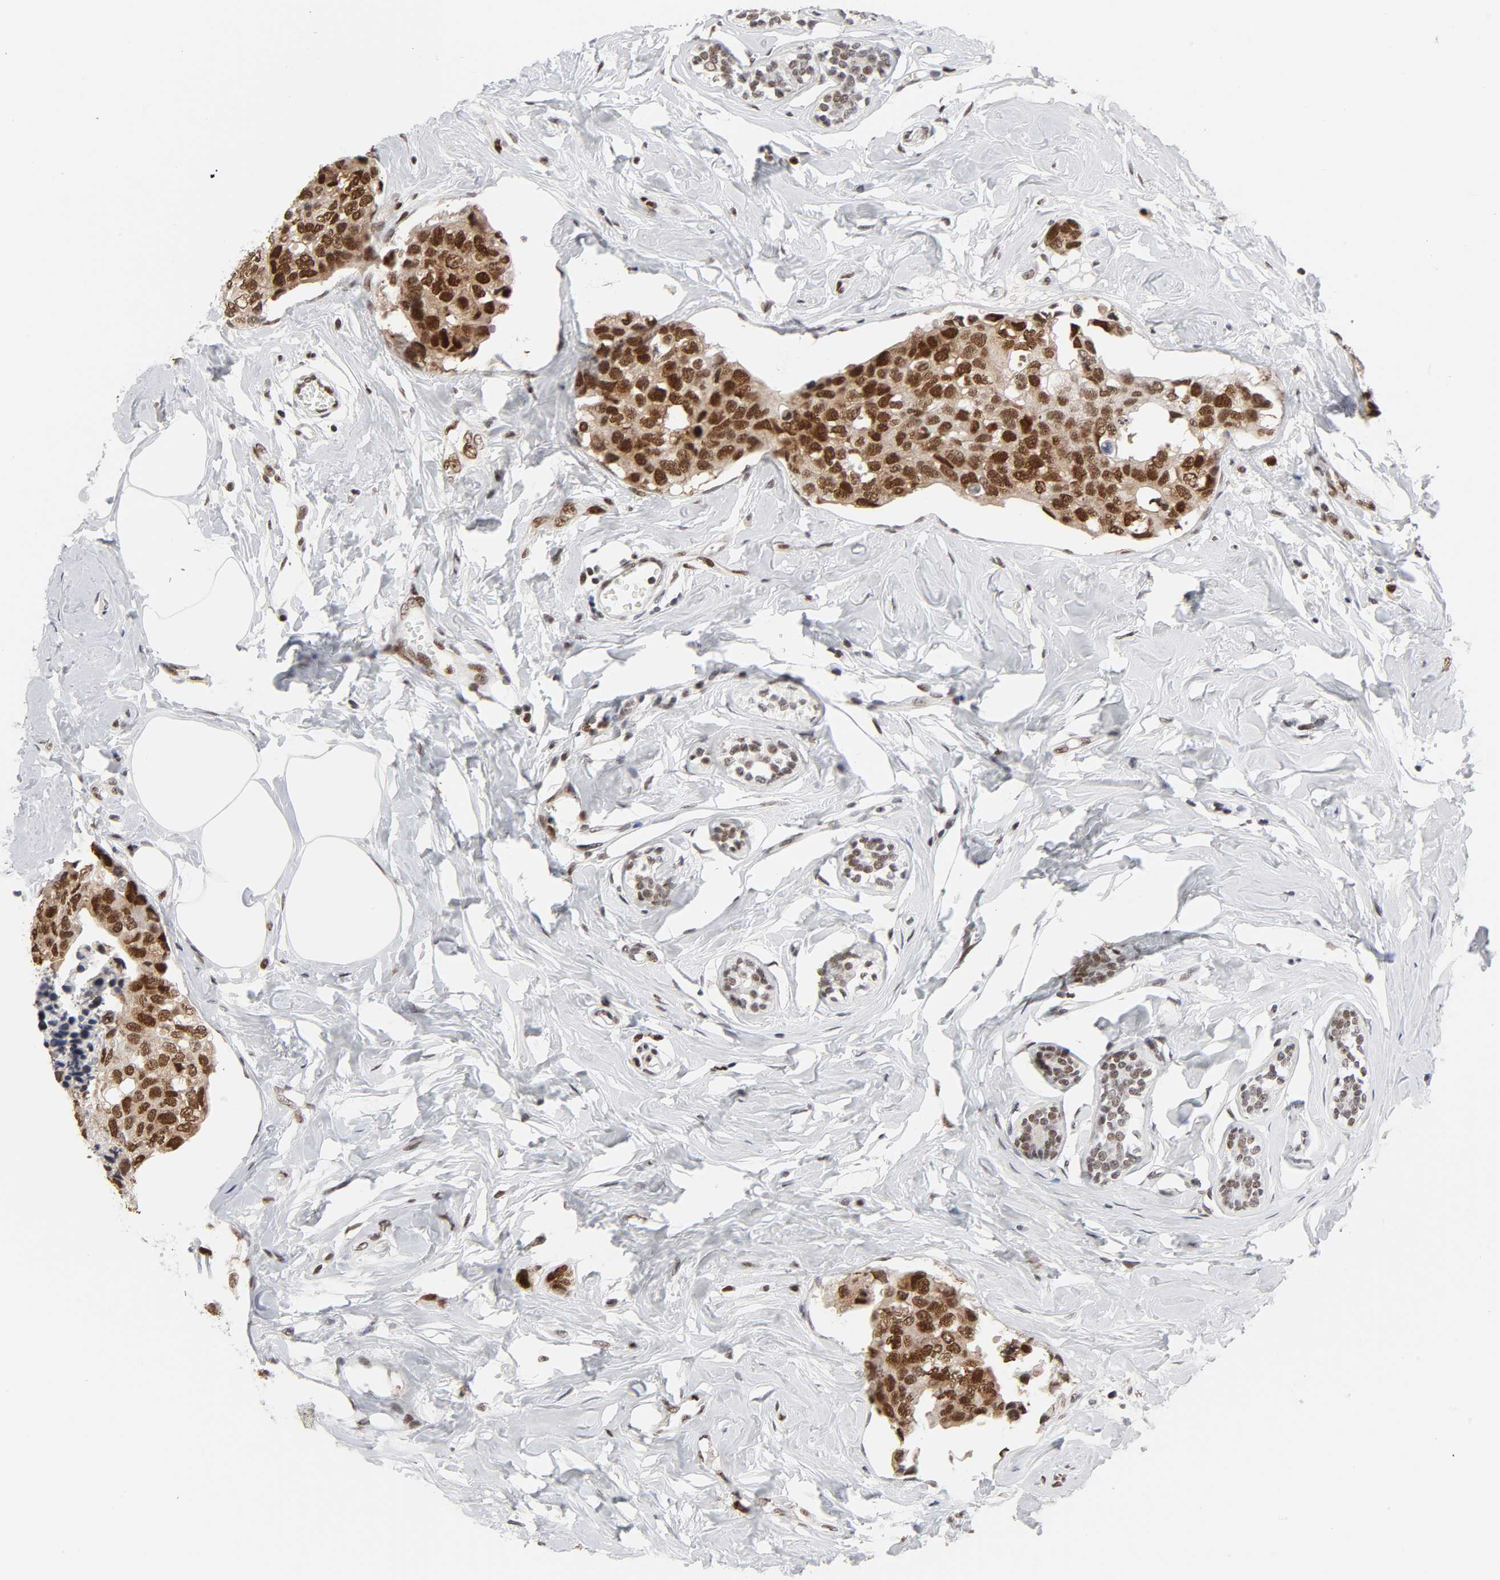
{"staining": {"intensity": "strong", "quantity": ">75%", "location": "nuclear"}, "tissue": "breast cancer", "cell_type": "Tumor cells", "image_type": "cancer", "snomed": [{"axis": "morphology", "description": "Normal tissue, NOS"}, {"axis": "morphology", "description": "Duct carcinoma"}, {"axis": "topography", "description": "Breast"}], "caption": "Immunohistochemical staining of breast cancer (invasive ductal carcinoma) reveals strong nuclear protein expression in approximately >75% of tumor cells.", "gene": "RFC4", "patient": {"sex": "female", "age": 50}}